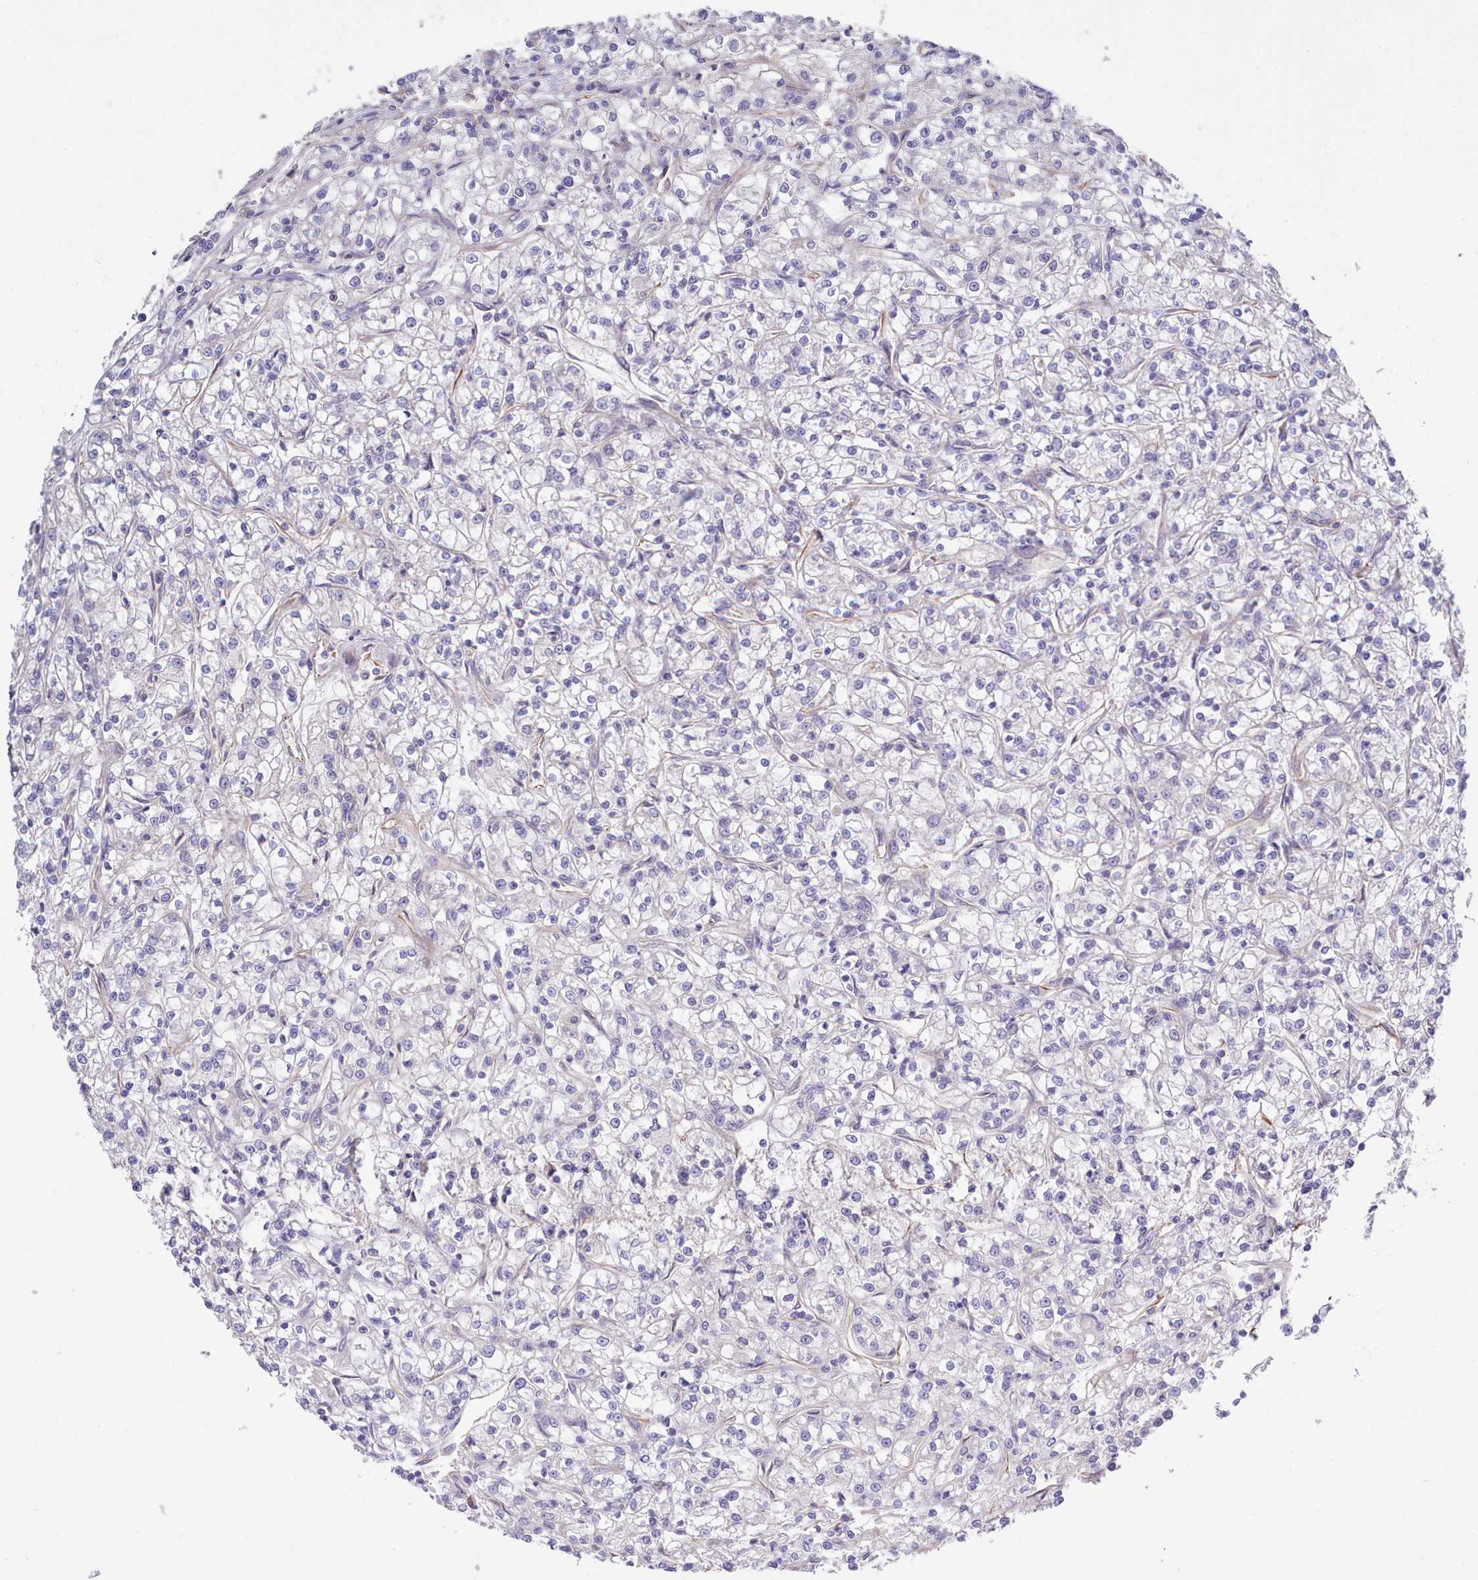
{"staining": {"intensity": "negative", "quantity": "none", "location": "none"}, "tissue": "renal cancer", "cell_type": "Tumor cells", "image_type": "cancer", "snomed": [{"axis": "morphology", "description": "Adenocarcinoma, NOS"}, {"axis": "topography", "description": "Kidney"}], "caption": "IHC histopathology image of human renal adenocarcinoma stained for a protein (brown), which displays no positivity in tumor cells. (Immunohistochemistry (ihc), brightfield microscopy, high magnification).", "gene": "ZC3H13", "patient": {"sex": "female", "age": 59}}